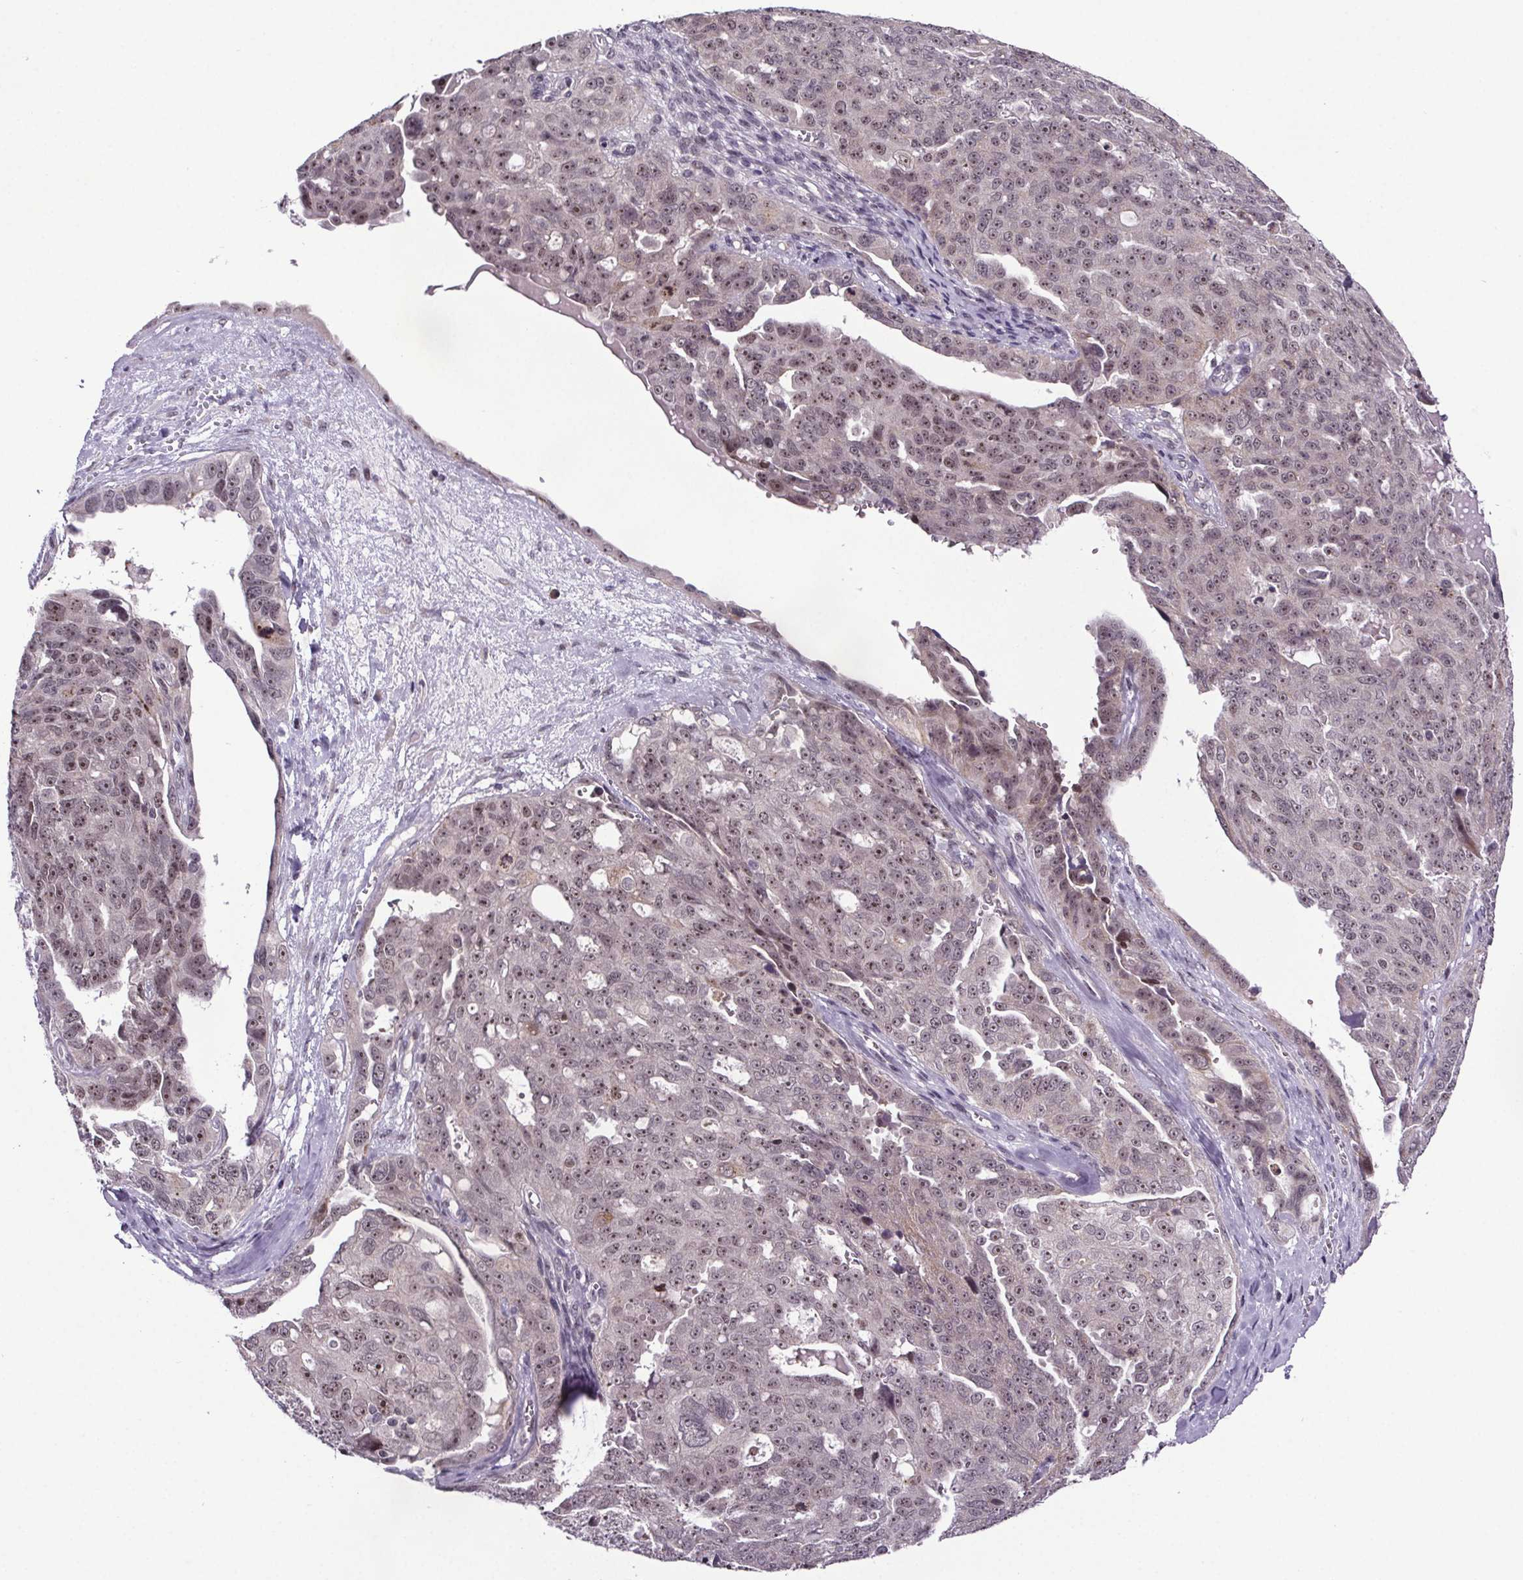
{"staining": {"intensity": "moderate", "quantity": ">75%", "location": "nuclear"}, "tissue": "ovarian cancer", "cell_type": "Tumor cells", "image_type": "cancer", "snomed": [{"axis": "morphology", "description": "Carcinoma, endometroid"}, {"axis": "topography", "description": "Ovary"}], "caption": "Protein expression by IHC exhibits moderate nuclear staining in approximately >75% of tumor cells in ovarian cancer. Nuclei are stained in blue.", "gene": "ATMIN", "patient": {"sex": "female", "age": 70}}